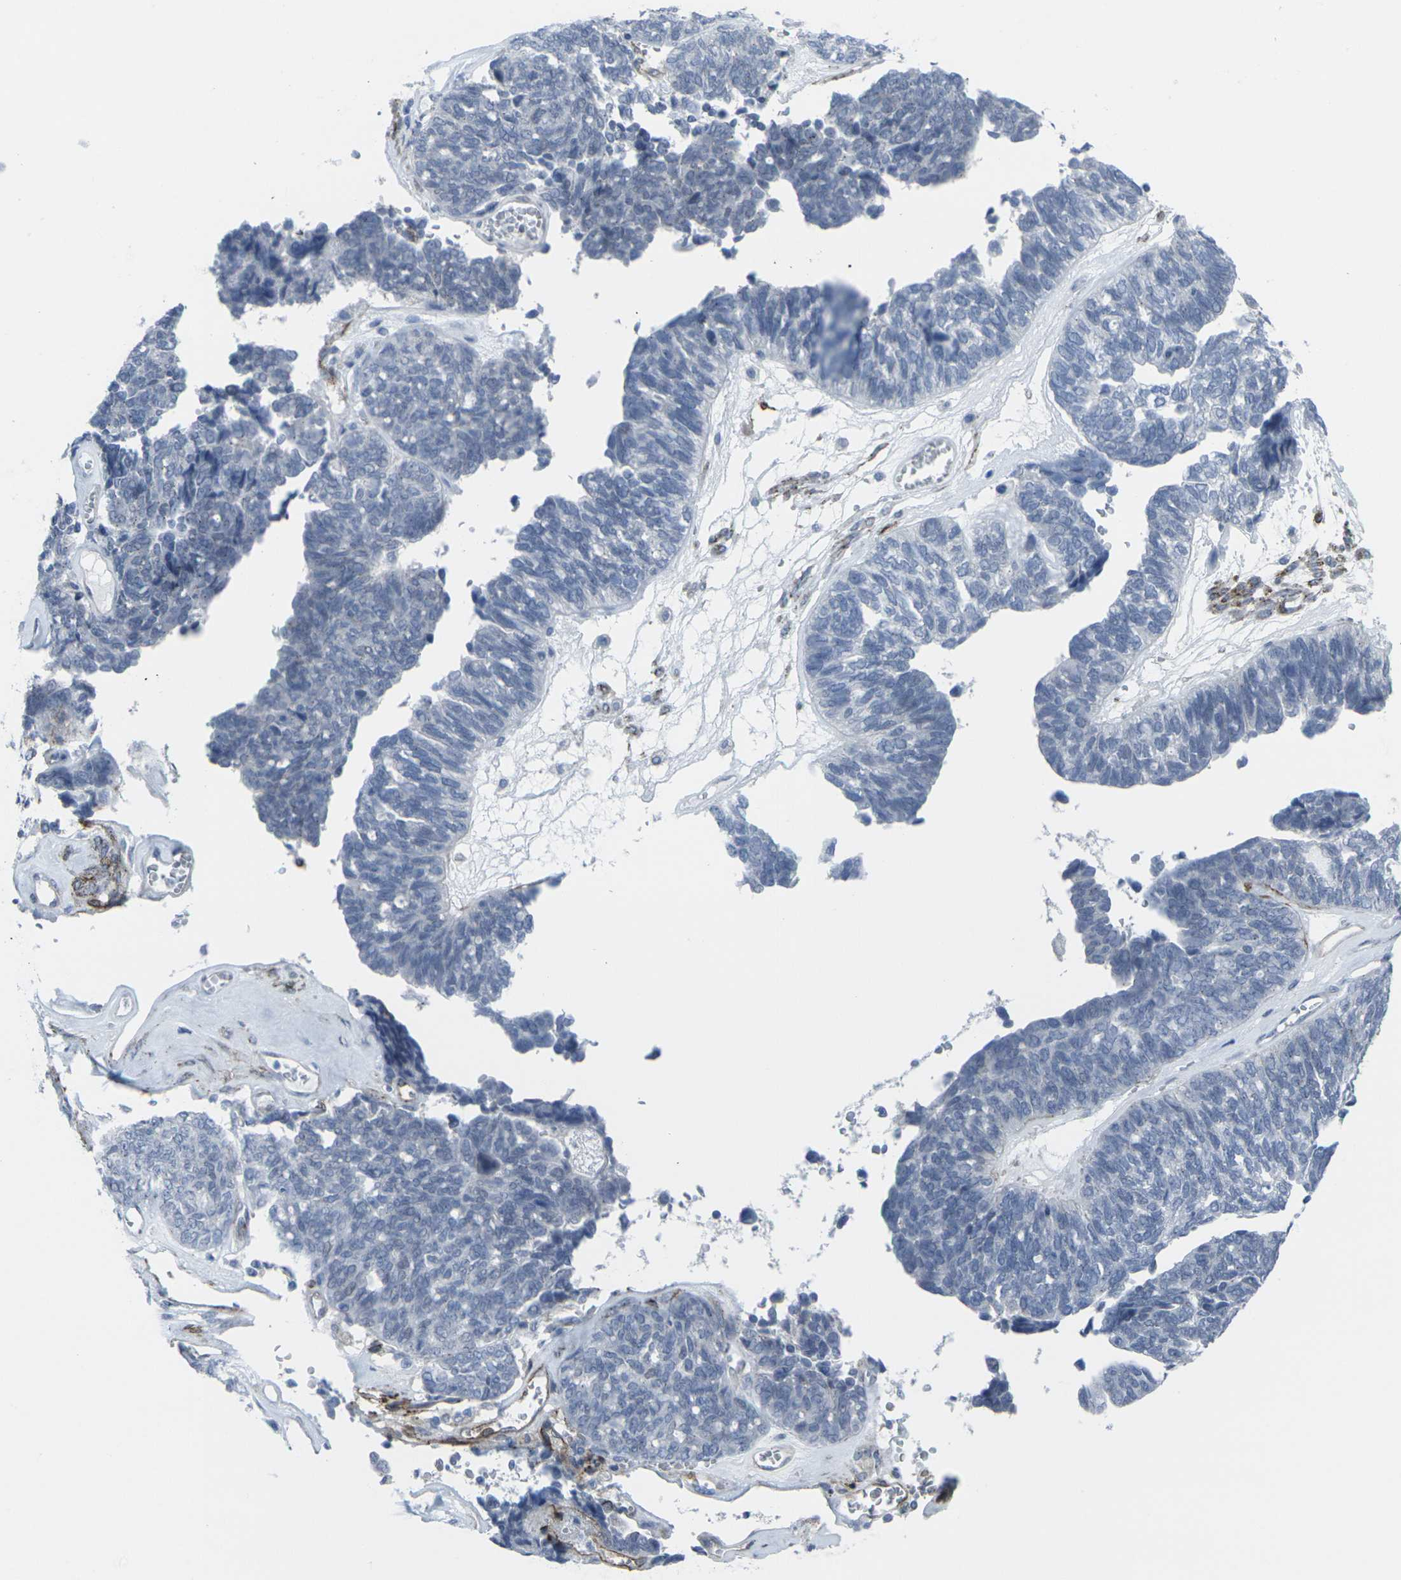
{"staining": {"intensity": "negative", "quantity": "none", "location": "none"}, "tissue": "ovarian cancer", "cell_type": "Tumor cells", "image_type": "cancer", "snomed": [{"axis": "morphology", "description": "Cystadenocarcinoma, serous, NOS"}, {"axis": "topography", "description": "Ovary"}], "caption": "There is no significant staining in tumor cells of ovarian serous cystadenocarcinoma.", "gene": "CDH11", "patient": {"sex": "female", "age": 79}}